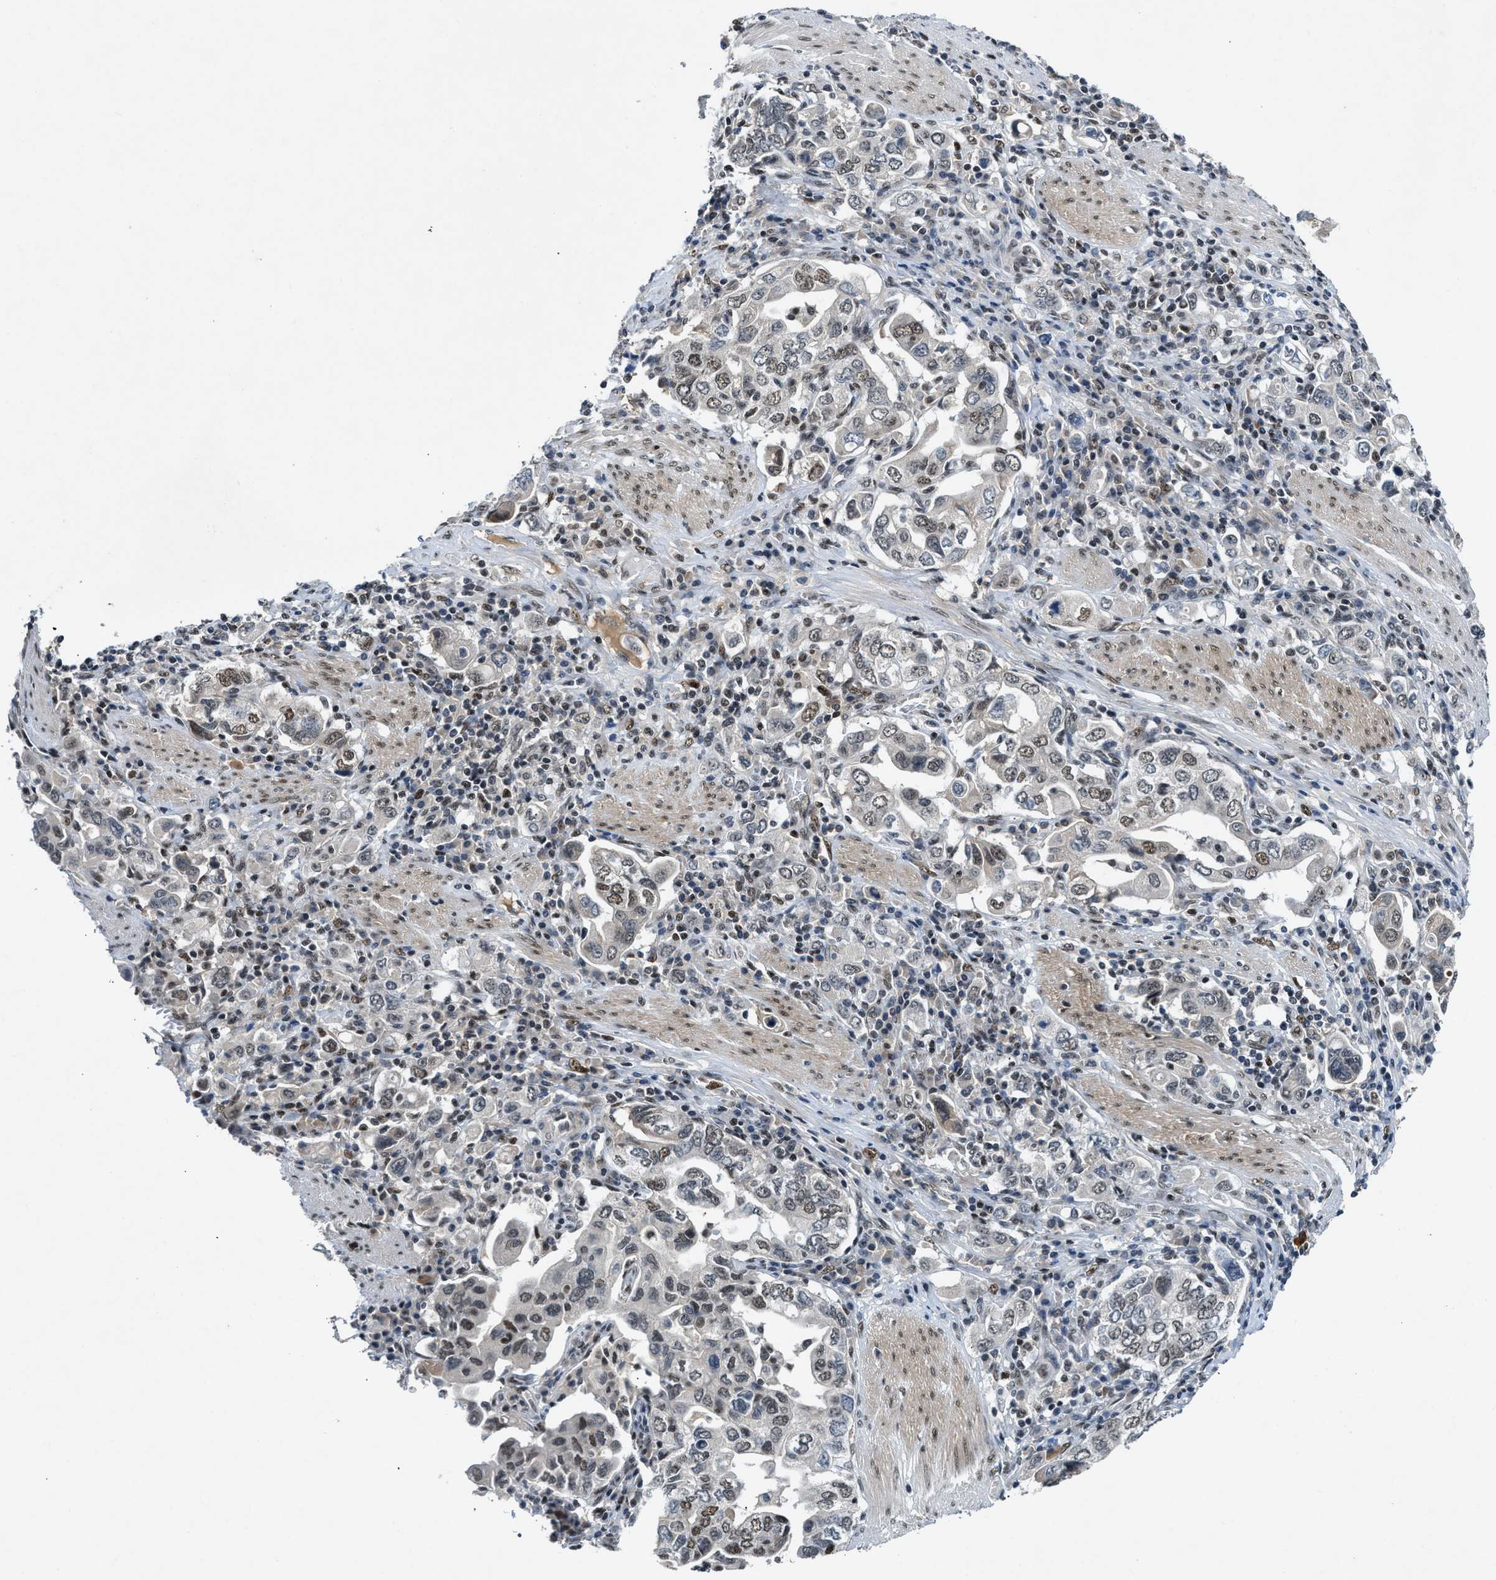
{"staining": {"intensity": "moderate", "quantity": "25%-75%", "location": "nuclear"}, "tissue": "stomach cancer", "cell_type": "Tumor cells", "image_type": "cancer", "snomed": [{"axis": "morphology", "description": "Adenocarcinoma, NOS"}, {"axis": "topography", "description": "Stomach, upper"}], "caption": "A high-resolution image shows IHC staining of stomach cancer, which exhibits moderate nuclear expression in approximately 25%-75% of tumor cells. The staining was performed using DAB (3,3'-diaminobenzidine), with brown indicating positive protein expression. Nuclei are stained blue with hematoxylin.", "gene": "NCOA1", "patient": {"sex": "male", "age": 62}}